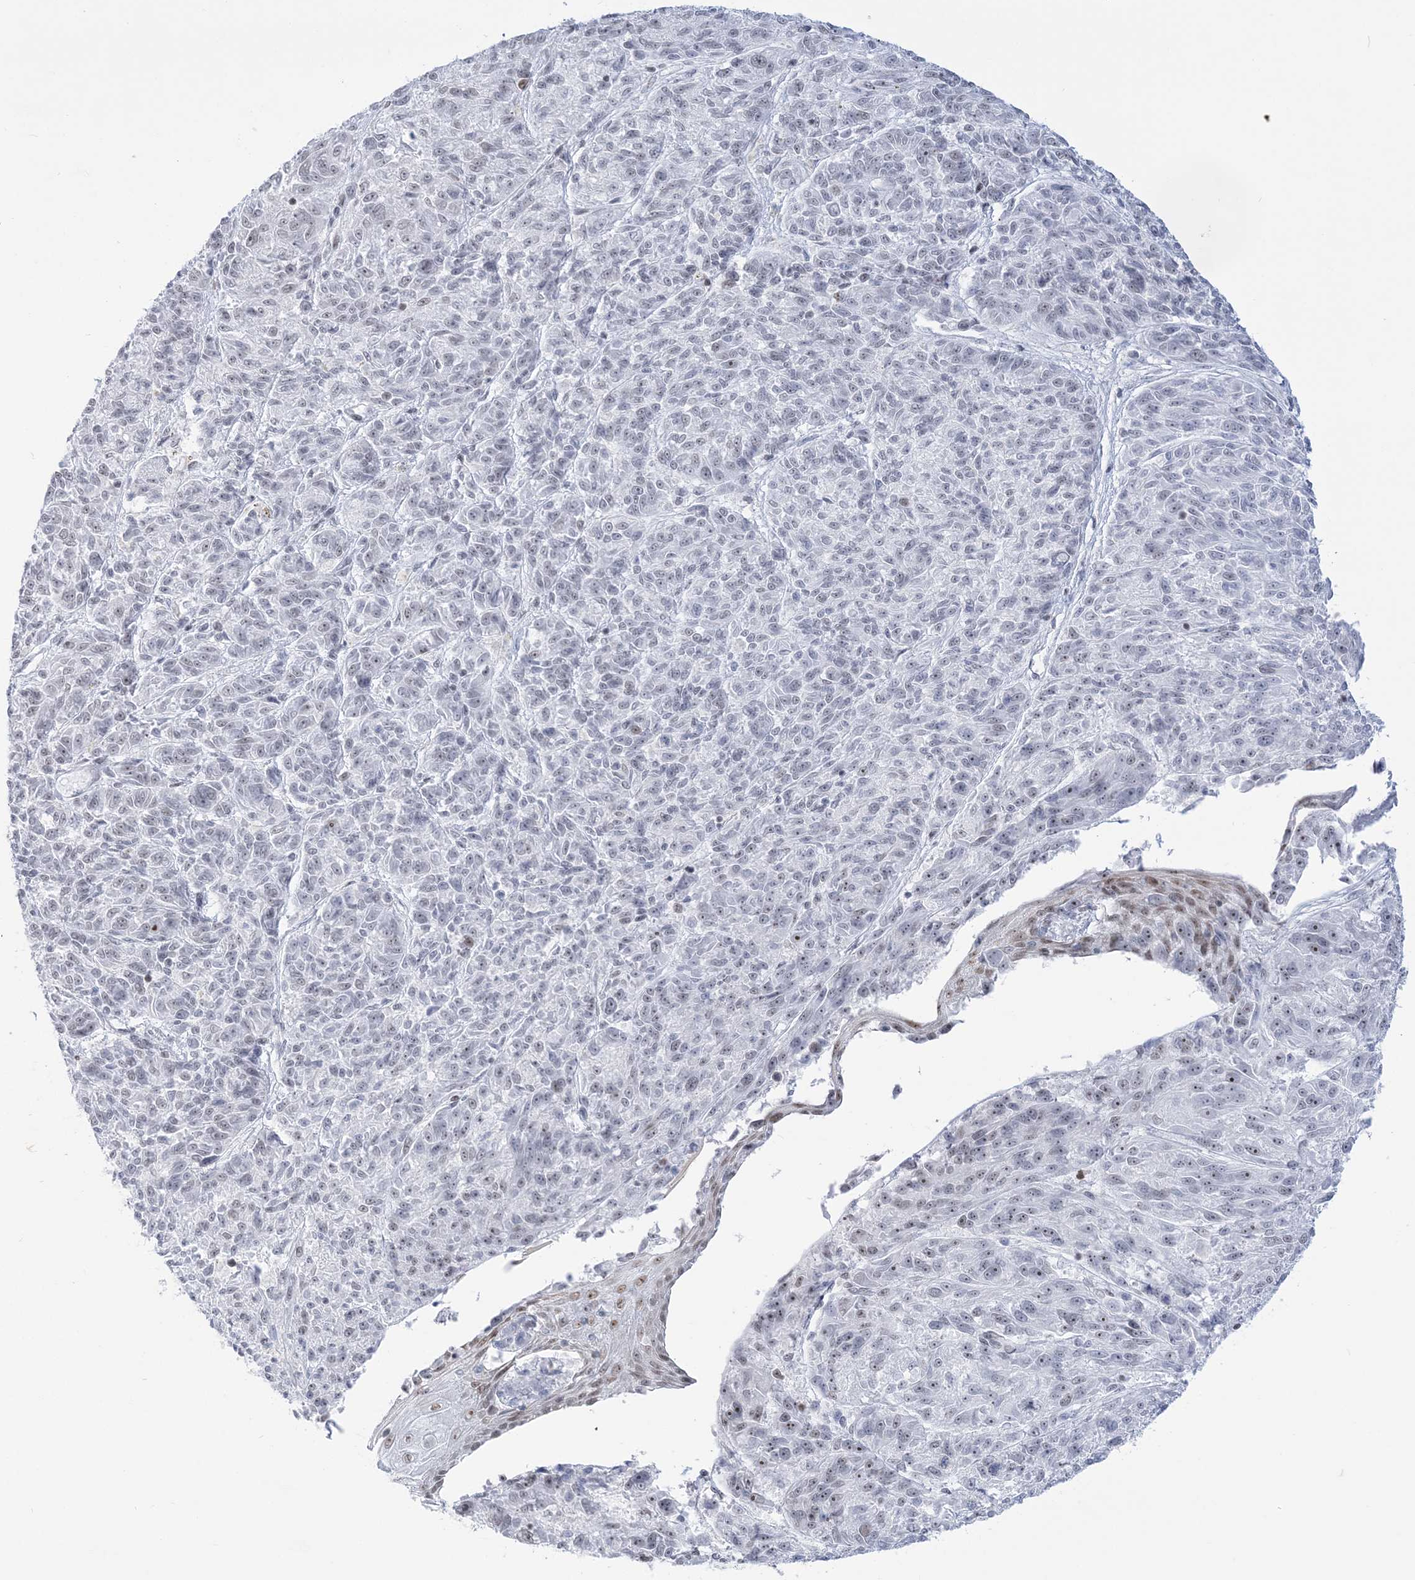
{"staining": {"intensity": "negative", "quantity": "none", "location": "none"}, "tissue": "melanoma", "cell_type": "Tumor cells", "image_type": "cancer", "snomed": [{"axis": "morphology", "description": "Malignant melanoma, NOS"}, {"axis": "topography", "description": "Skin"}], "caption": "A high-resolution micrograph shows immunohistochemistry (IHC) staining of malignant melanoma, which demonstrates no significant staining in tumor cells.", "gene": "DDX21", "patient": {"sex": "male", "age": 53}}